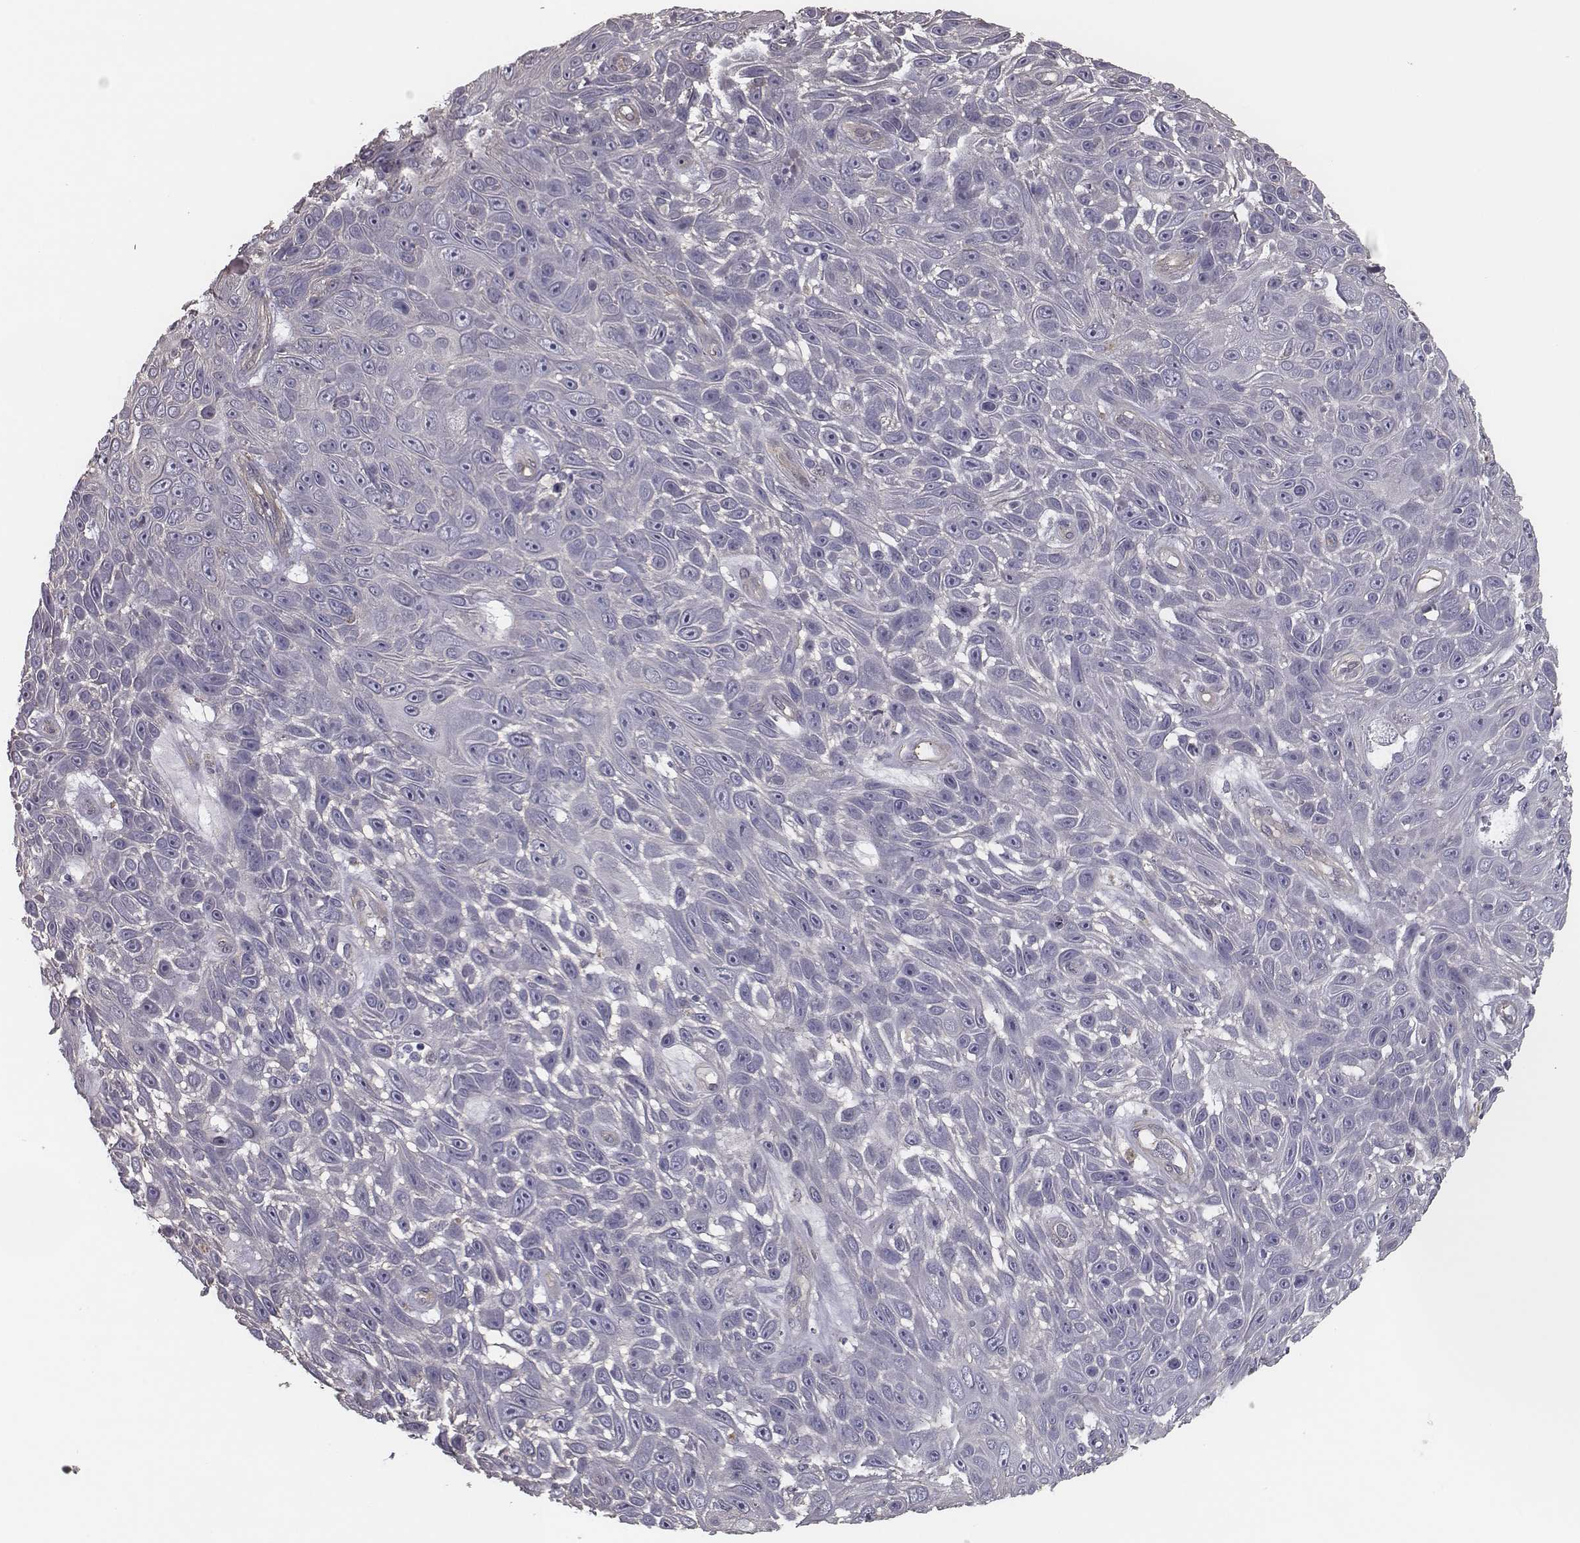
{"staining": {"intensity": "negative", "quantity": "none", "location": "none"}, "tissue": "skin cancer", "cell_type": "Tumor cells", "image_type": "cancer", "snomed": [{"axis": "morphology", "description": "Squamous cell carcinoma, NOS"}, {"axis": "topography", "description": "Skin"}], "caption": "Skin squamous cell carcinoma stained for a protein using immunohistochemistry demonstrates no expression tumor cells.", "gene": "ISYNA1", "patient": {"sex": "male", "age": 82}}